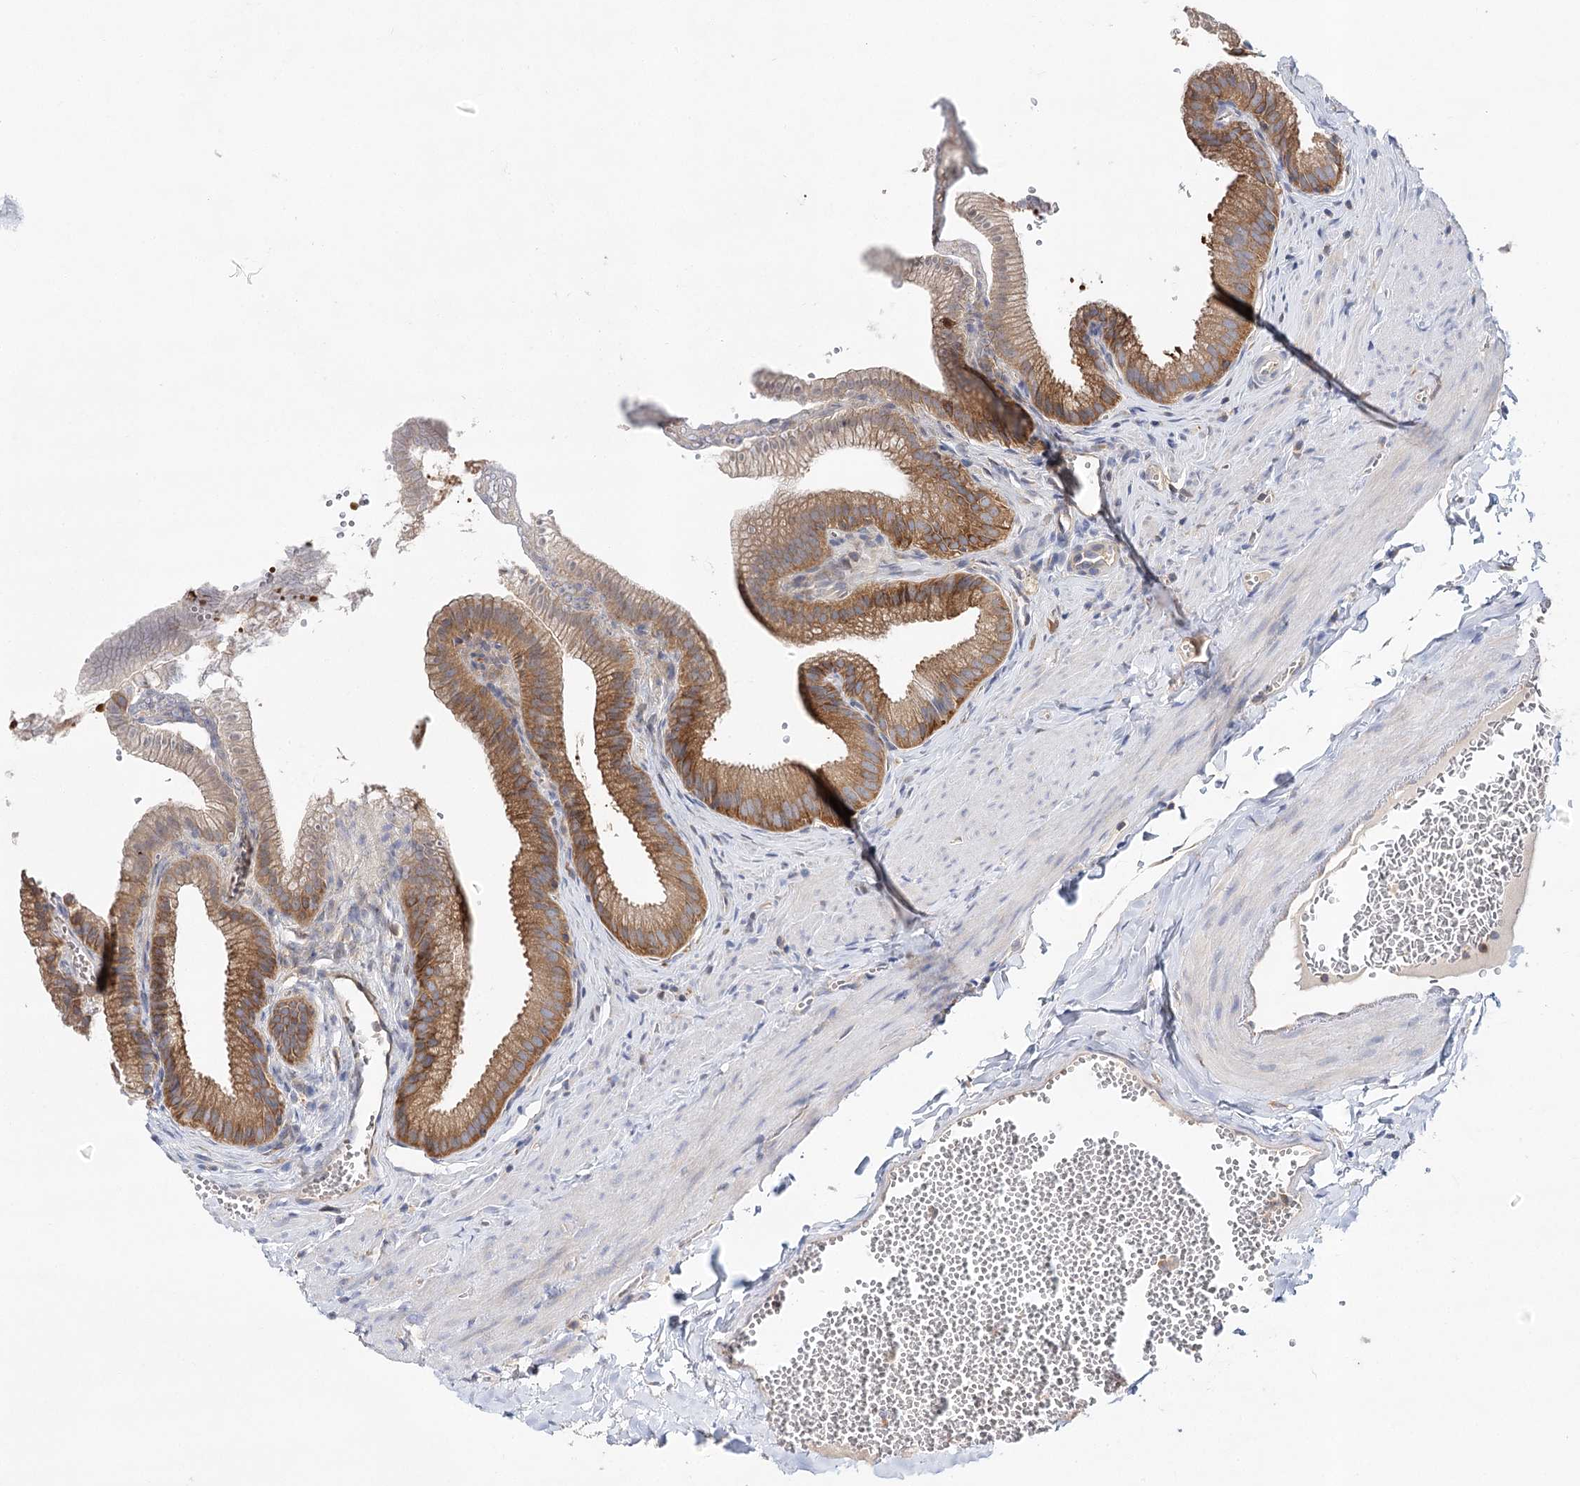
{"staining": {"intensity": "moderate", "quantity": ">75%", "location": "cytoplasmic/membranous"}, "tissue": "gallbladder", "cell_type": "Glandular cells", "image_type": "normal", "snomed": [{"axis": "morphology", "description": "Normal tissue, NOS"}, {"axis": "topography", "description": "Gallbladder"}], "caption": "Moderate cytoplasmic/membranous positivity is appreciated in about >75% of glandular cells in benign gallbladder.", "gene": "ABRAXAS2", "patient": {"sex": "male", "age": 38}}